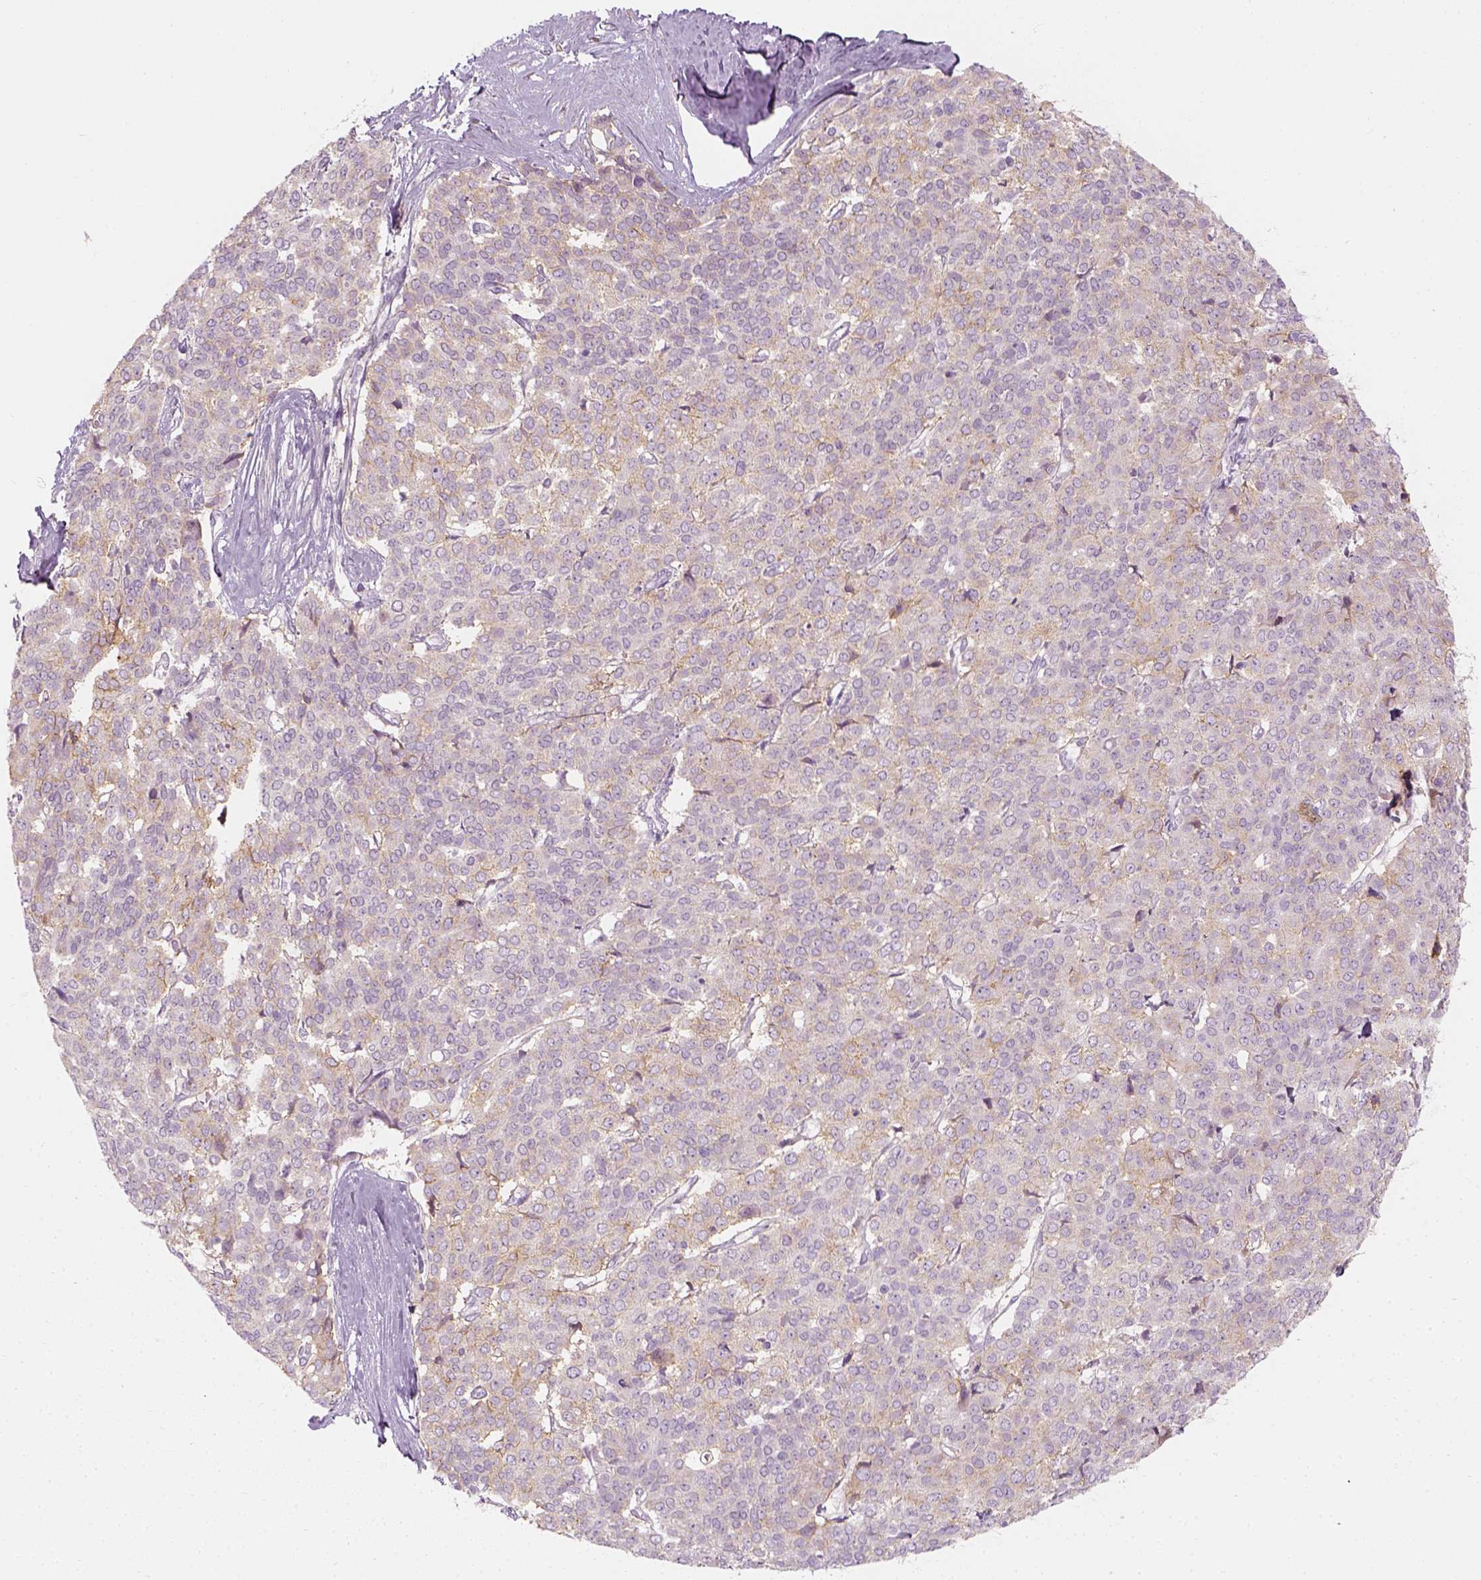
{"staining": {"intensity": "weak", "quantity": "<25%", "location": "cytoplasmic/membranous"}, "tissue": "liver cancer", "cell_type": "Tumor cells", "image_type": "cancer", "snomed": [{"axis": "morphology", "description": "Cholangiocarcinoma"}, {"axis": "topography", "description": "Liver"}], "caption": "Tumor cells show no significant expression in liver cancer (cholangiocarcinoma). (DAB (3,3'-diaminobenzidine) immunohistochemistry, high magnification).", "gene": "PRAME", "patient": {"sex": "female", "age": 47}}